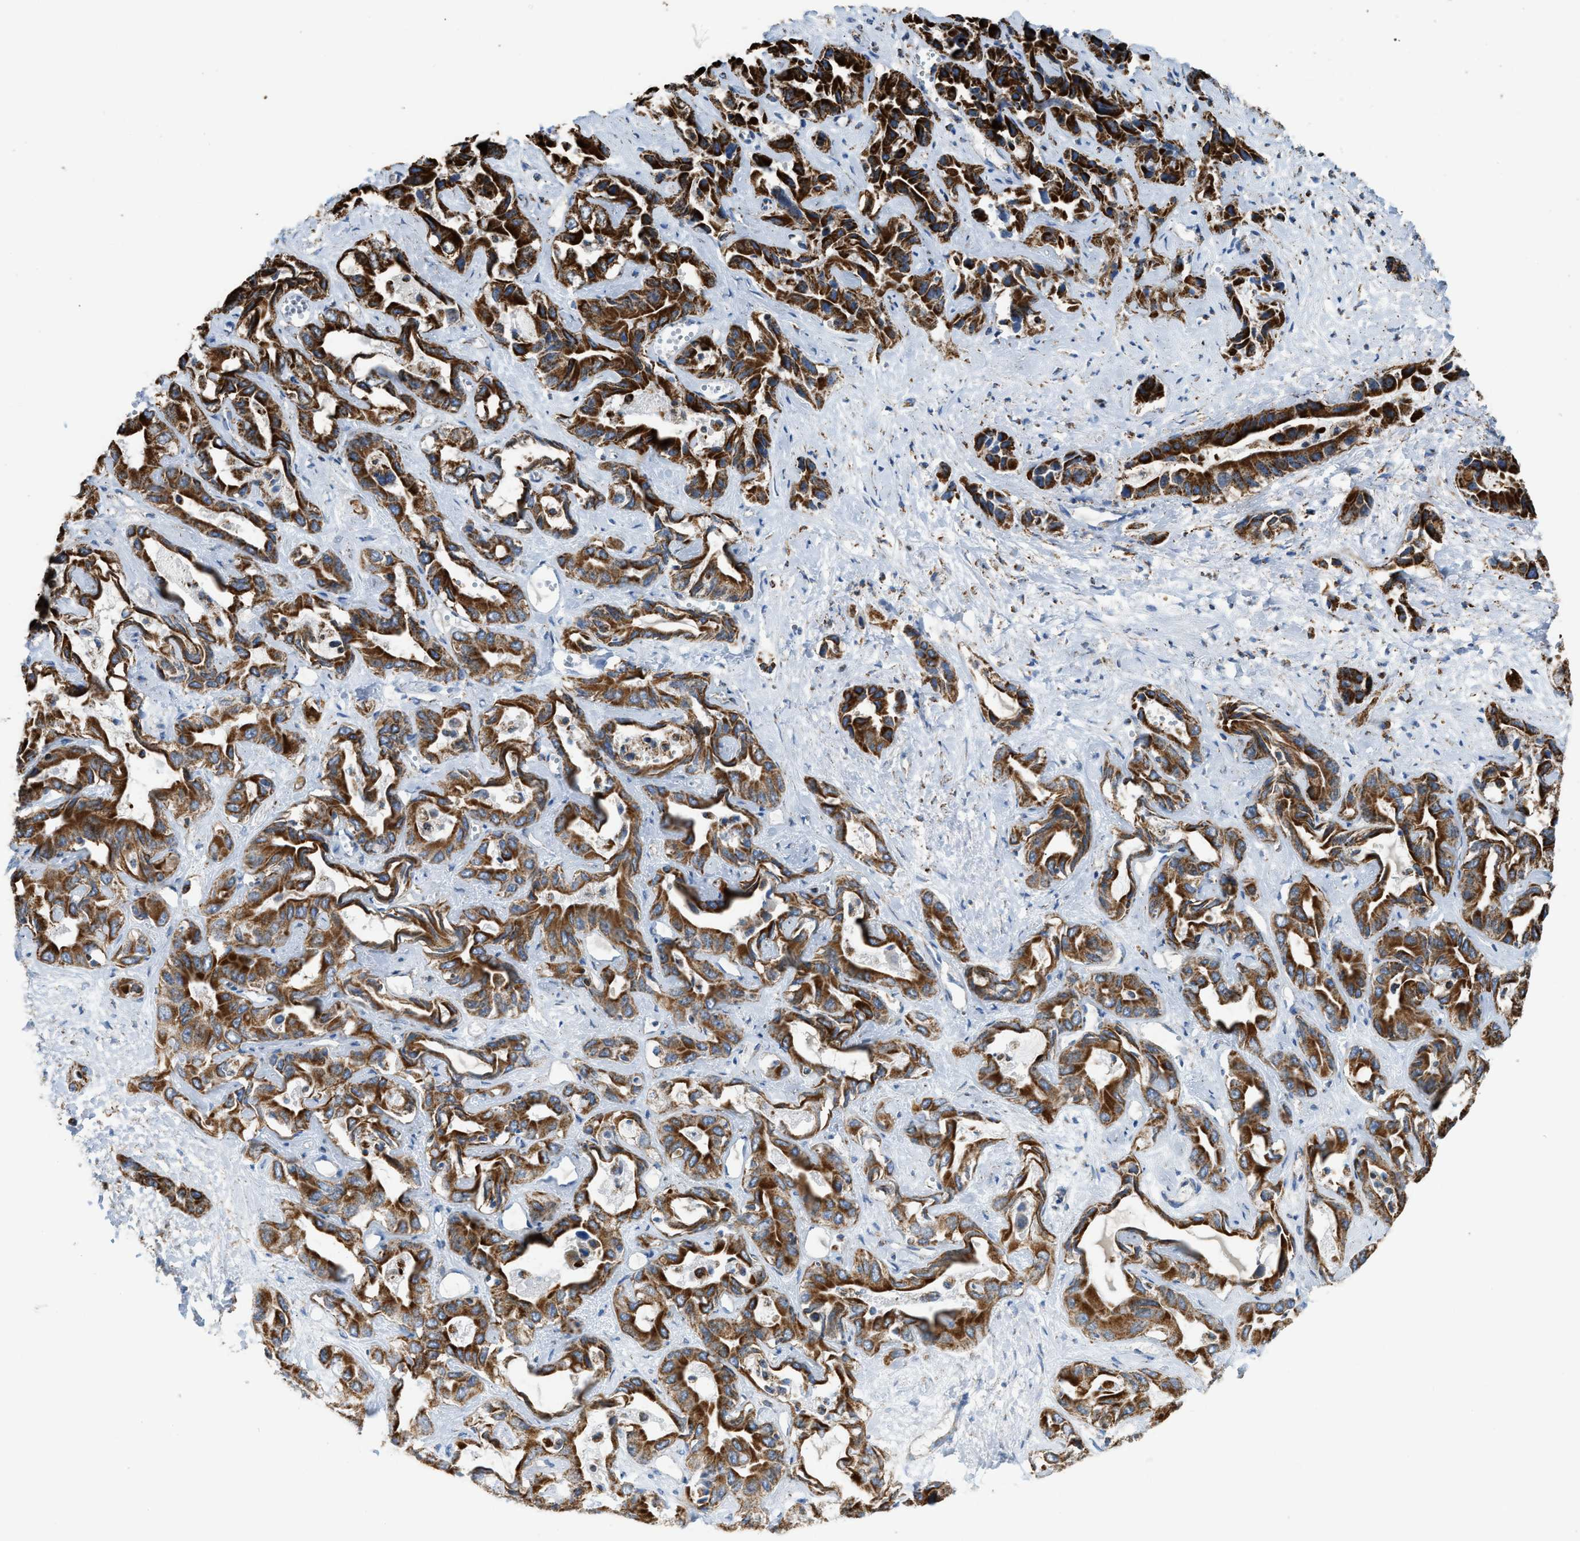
{"staining": {"intensity": "strong", "quantity": ">75%", "location": "cytoplasmic/membranous"}, "tissue": "liver cancer", "cell_type": "Tumor cells", "image_type": "cancer", "snomed": [{"axis": "morphology", "description": "Cholangiocarcinoma"}, {"axis": "topography", "description": "Liver"}], "caption": "Liver cholangiocarcinoma stained with a brown dye demonstrates strong cytoplasmic/membranous positive expression in about >75% of tumor cells.", "gene": "ETFB", "patient": {"sex": "female", "age": 52}}